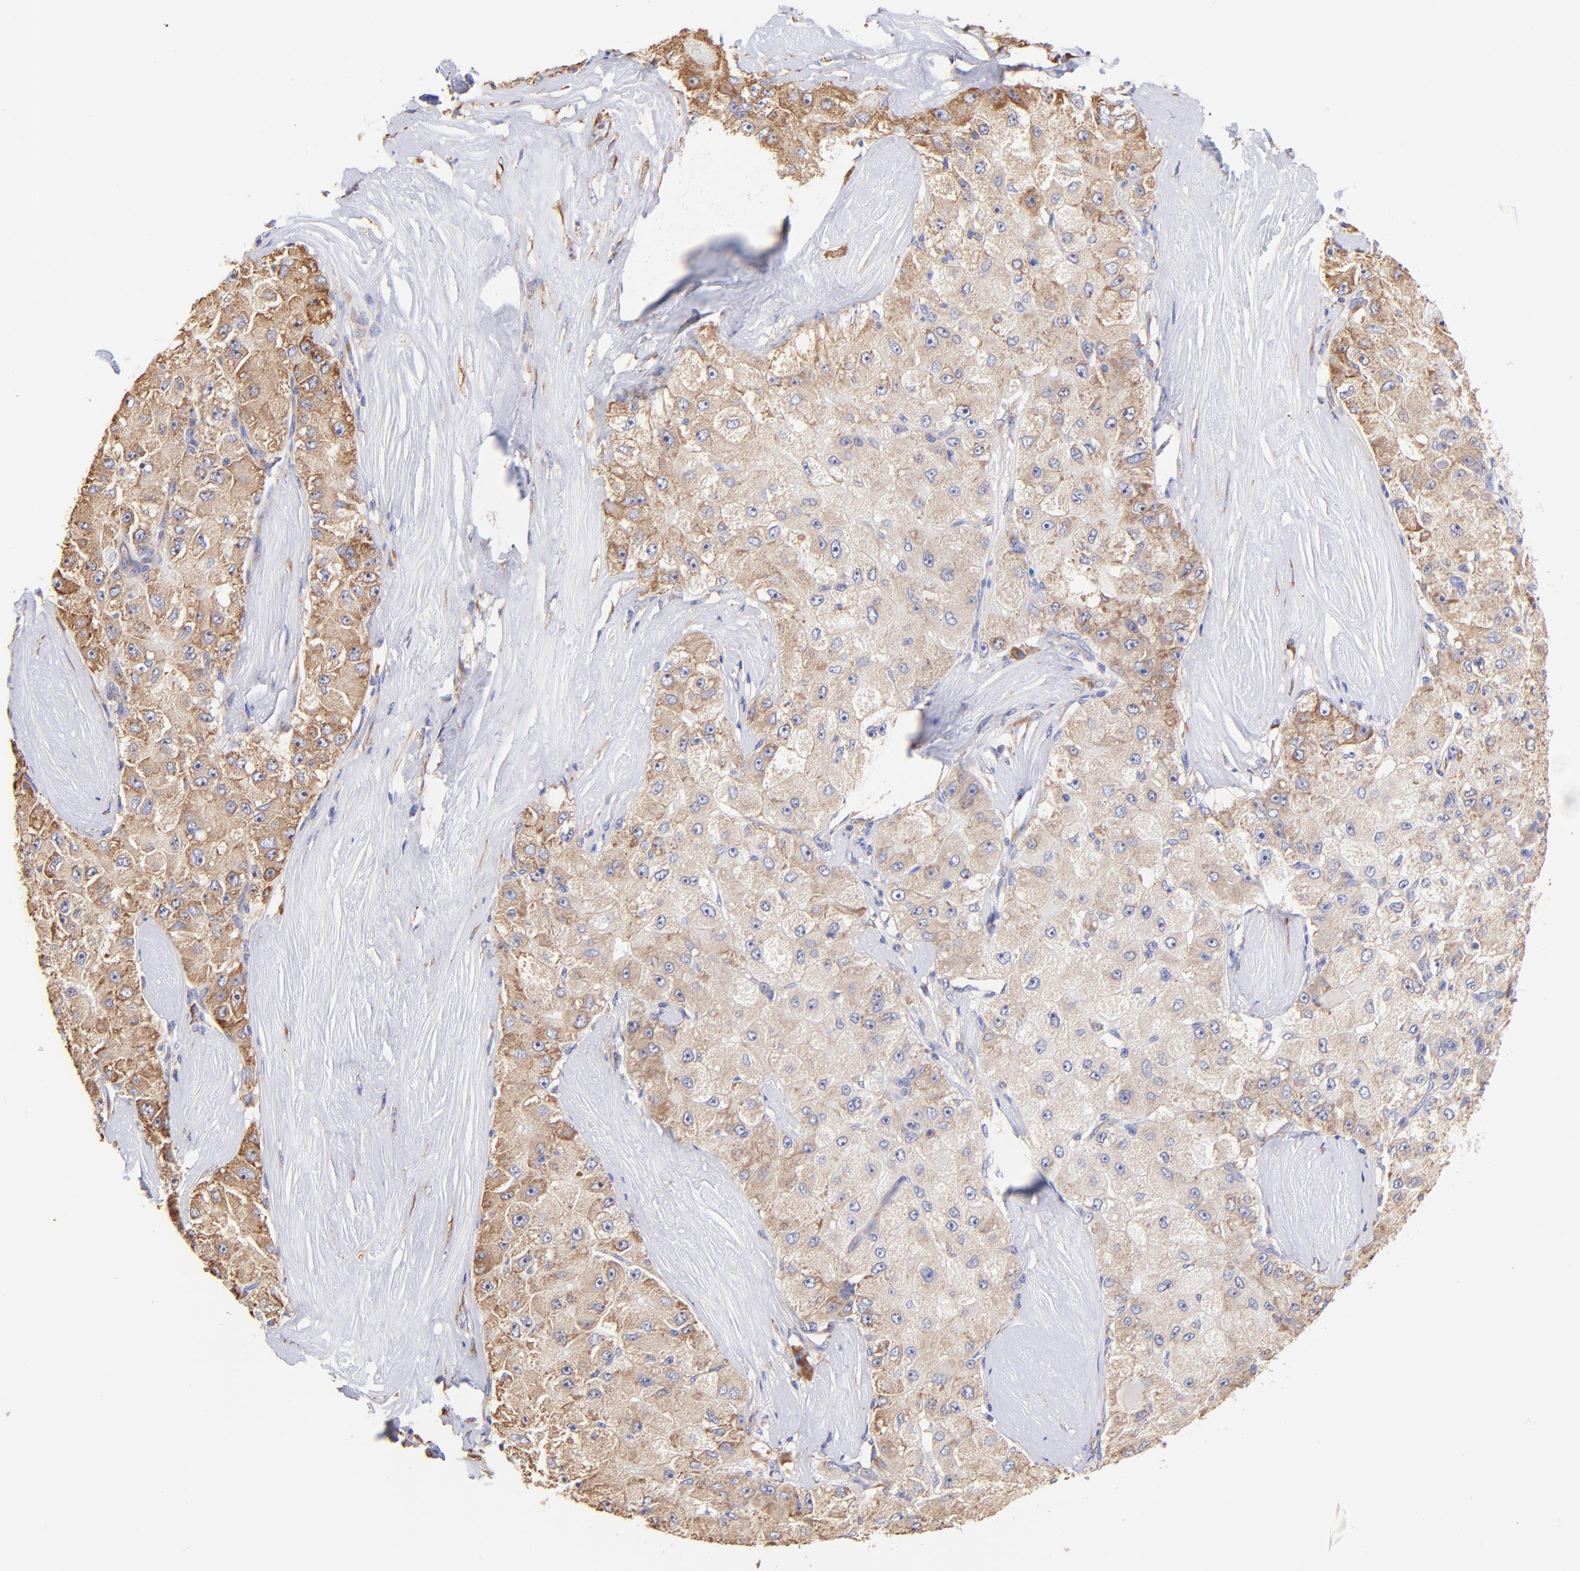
{"staining": {"intensity": "moderate", "quantity": ">75%", "location": "cytoplasmic/membranous"}, "tissue": "liver cancer", "cell_type": "Tumor cells", "image_type": "cancer", "snomed": [{"axis": "morphology", "description": "Carcinoma, Hepatocellular, NOS"}, {"axis": "topography", "description": "Liver"}], "caption": "Moderate cytoplasmic/membranous expression for a protein is seen in about >75% of tumor cells of hepatocellular carcinoma (liver) using IHC.", "gene": "RPL30", "patient": {"sex": "male", "age": 80}}